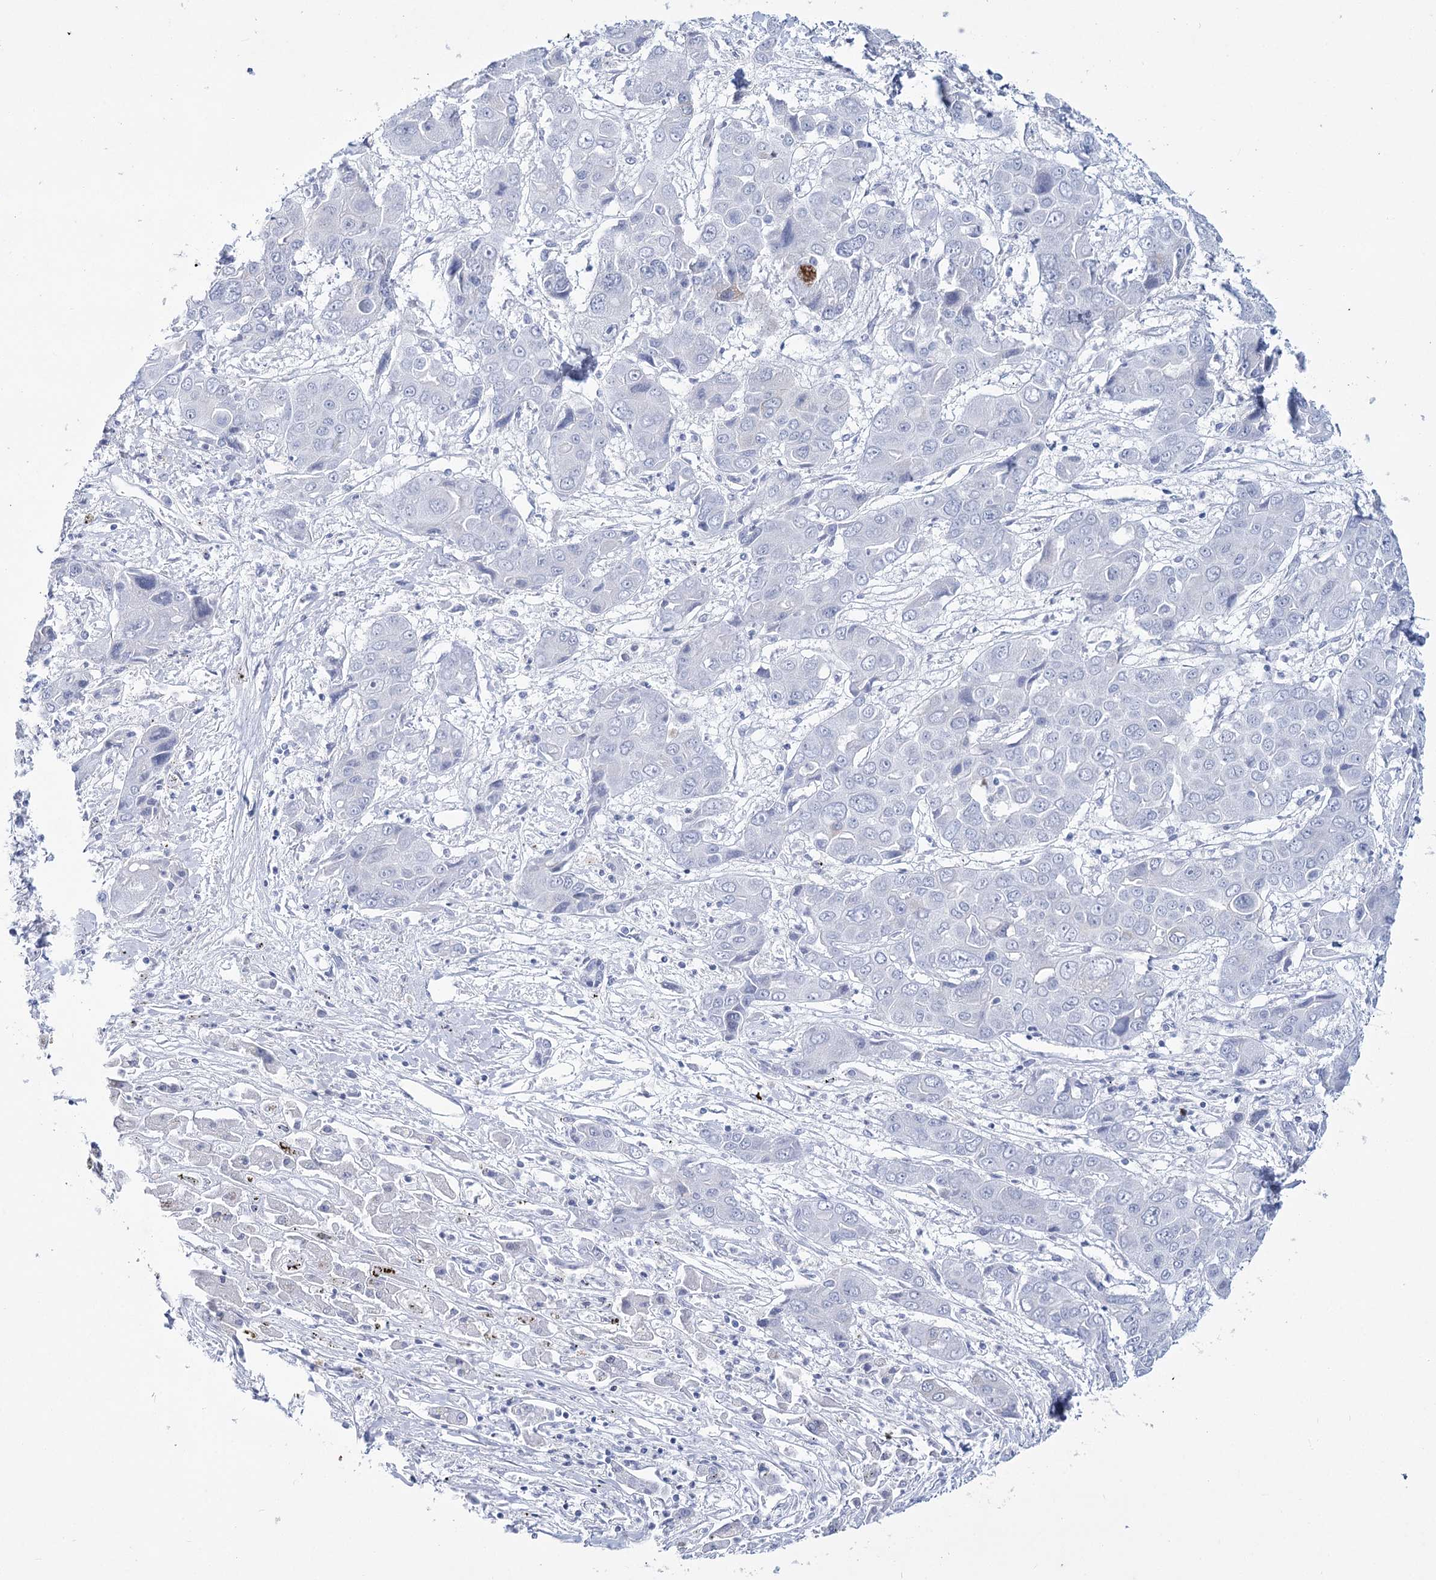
{"staining": {"intensity": "negative", "quantity": "none", "location": "none"}, "tissue": "liver cancer", "cell_type": "Tumor cells", "image_type": "cancer", "snomed": [{"axis": "morphology", "description": "Cholangiocarcinoma"}, {"axis": "topography", "description": "Liver"}], "caption": "DAB immunohistochemical staining of cholangiocarcinoma (liver) demonstrates no significant expression in tumor cells. The staining was performed using DAB to visualize the protein expression in brown, while the nuclei were stained in blue with hematoxylin (Magnification: 20x).", "gene": "RNF186", "patient": {"sex": "male", "age": 67}}